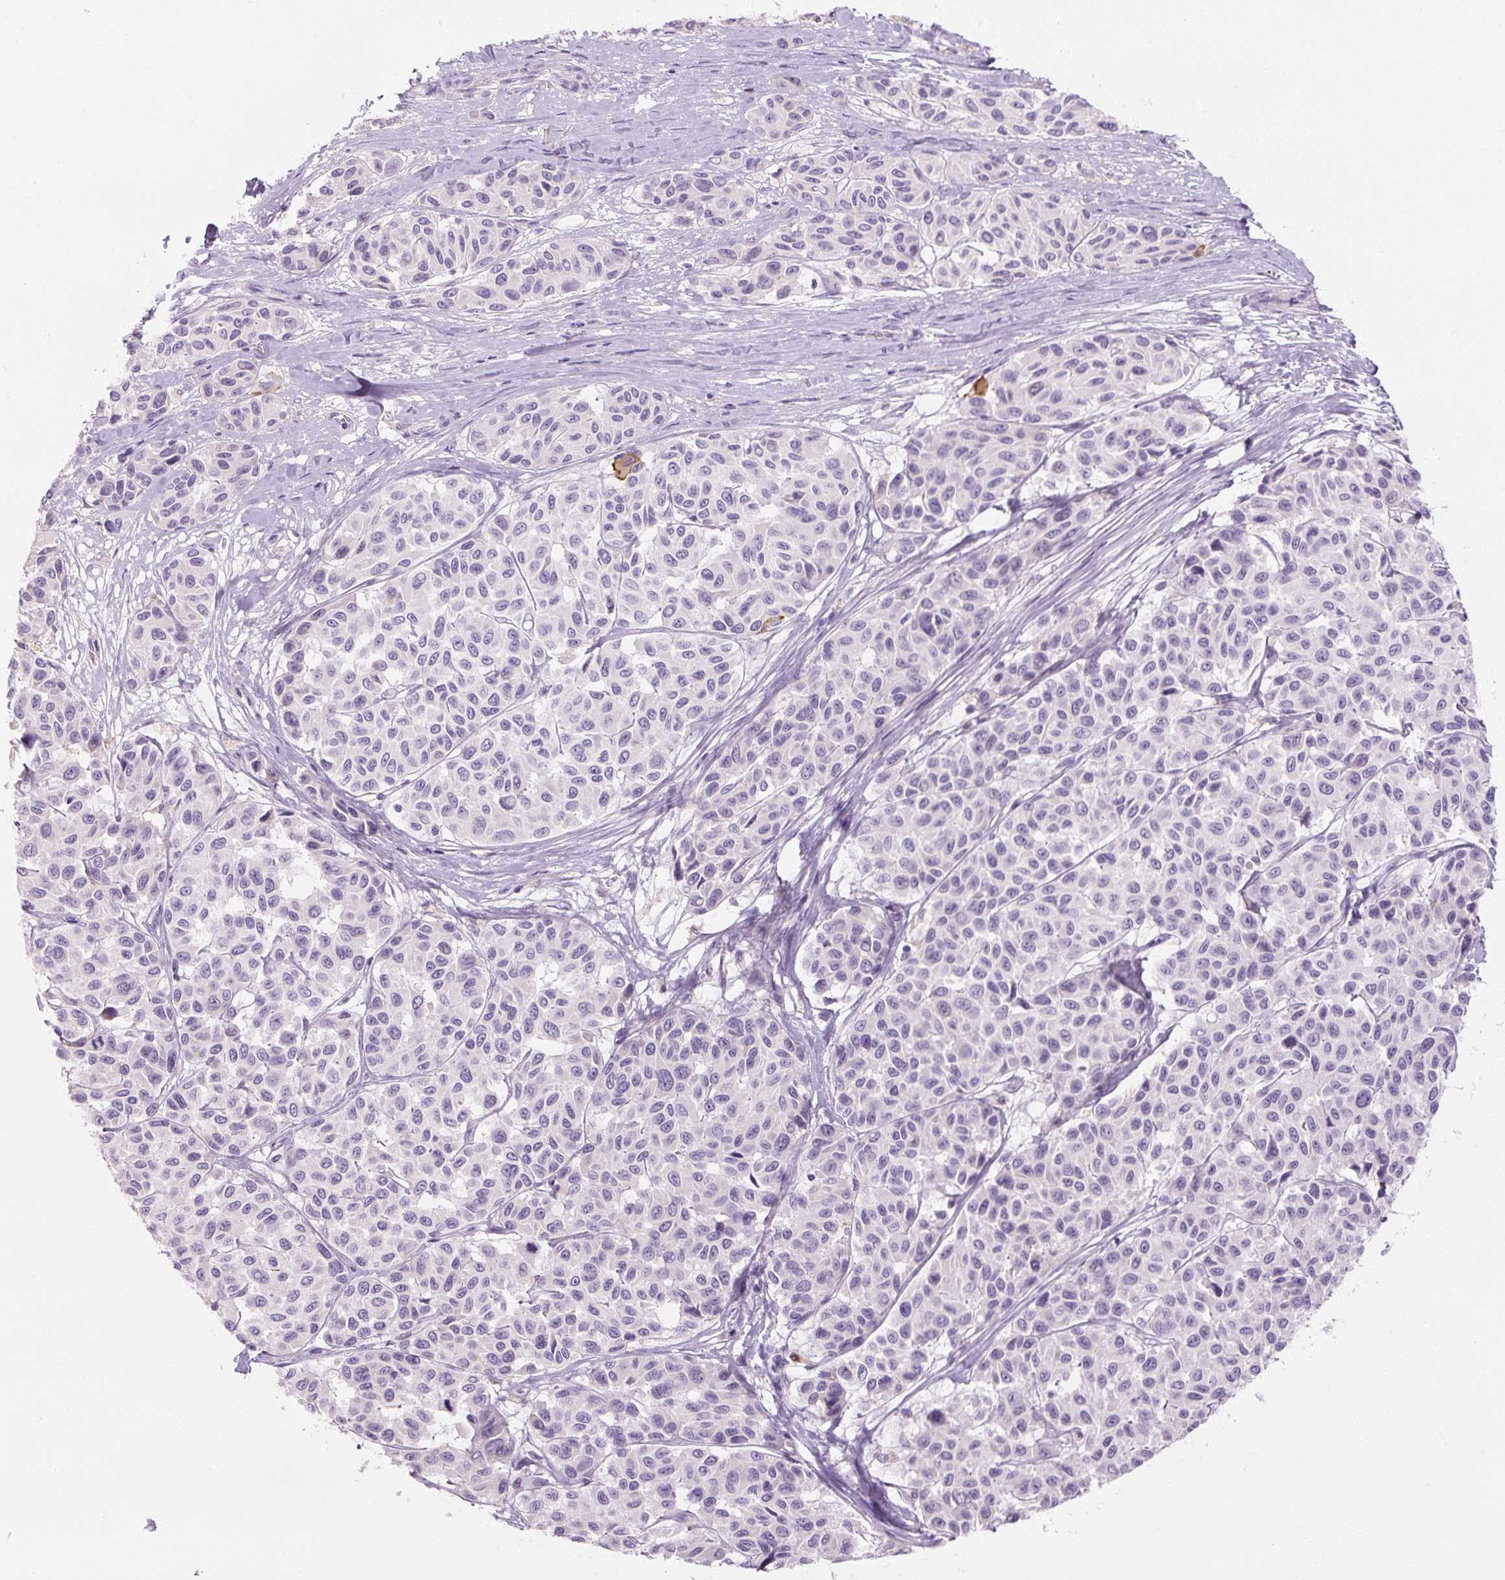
{"staining": {"intensity": "negative", "quantity": "none", "location": "none"}, "tissue": "melanoma", "cell_type": "Tumor cells", "image_type": "cancer", "snomed": [{"axis": "morphology", "description": "Malignant melanoma, NOS"}, {"axis": "topography", "description": "Skin"}], "caption": "This histopathology image is of melanoma stained with IHC to label a protein in brown with the nuclei are counter-stained blue. There is no staining in tumor cells. (DAB (3,3'-diaminobenzidine) immunohistochemistry visualized using brightfield microscopy, high magnification).", "gene": "NFE2L3", "patient": {"sex": "female", "age": 66}}